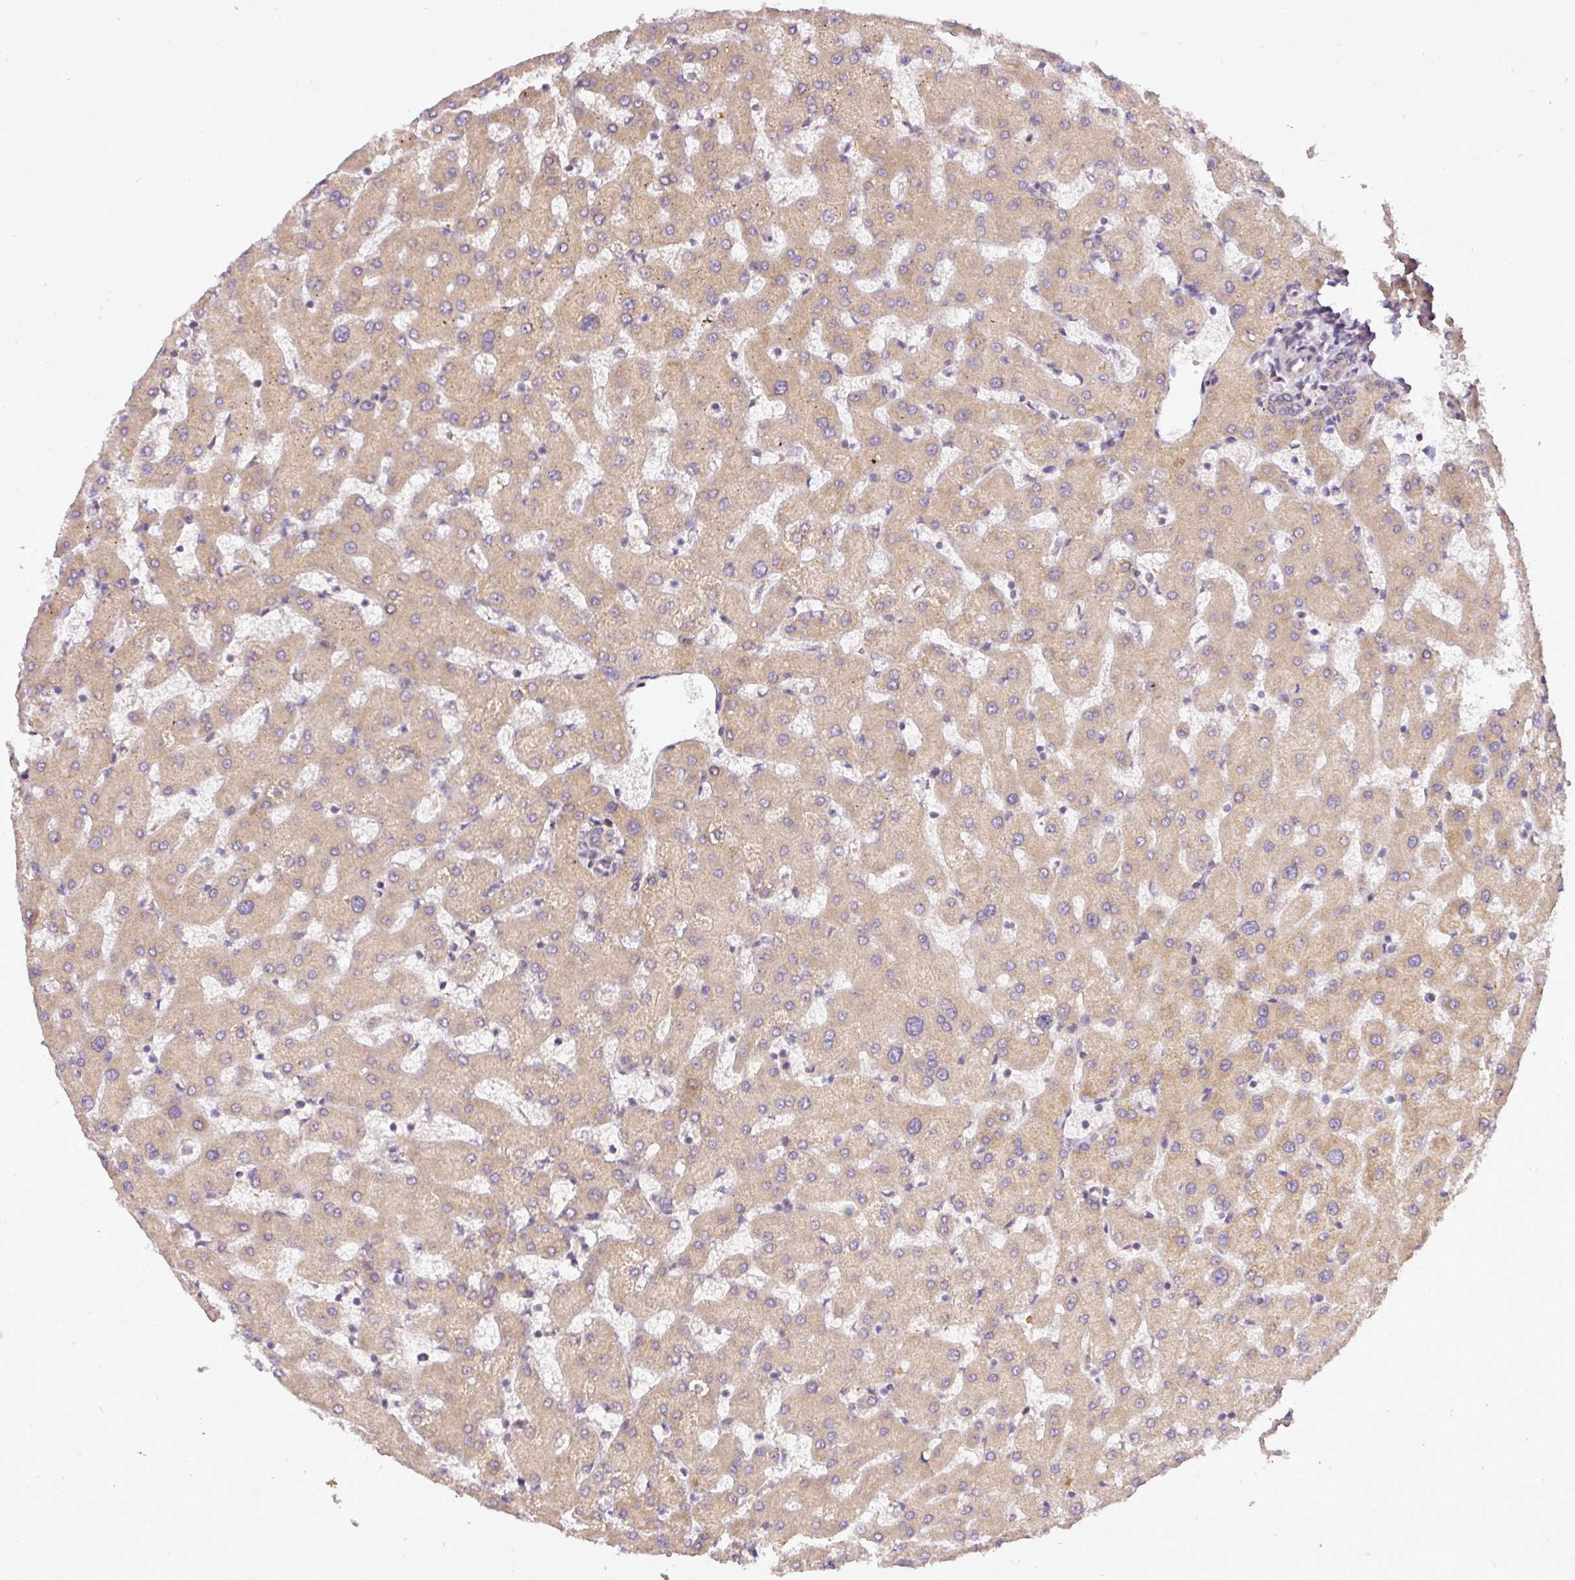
{"staining": {"intensity": "negative", "quantity": "none", "location": "none"}, "tissue": "liver", "cell_type": "Cholangiocytes", "image_type": "normal", "snomed": [{"axis": "morphology", "description": "Normal tissue, NOS"}, {"axis": "topography", "description": "Liver"}], "caption": "DAB immunohistochemical staining of benign human liver displays no significant expression in cholangiocytes. The staining was performed using DAB to visualize the protein expression in brown, while the nuclei were stained in blue with hematoxylin (Magnification: 20x).", "gene": "C1orf226", "patient": {"sex": "female", "age": 63}}